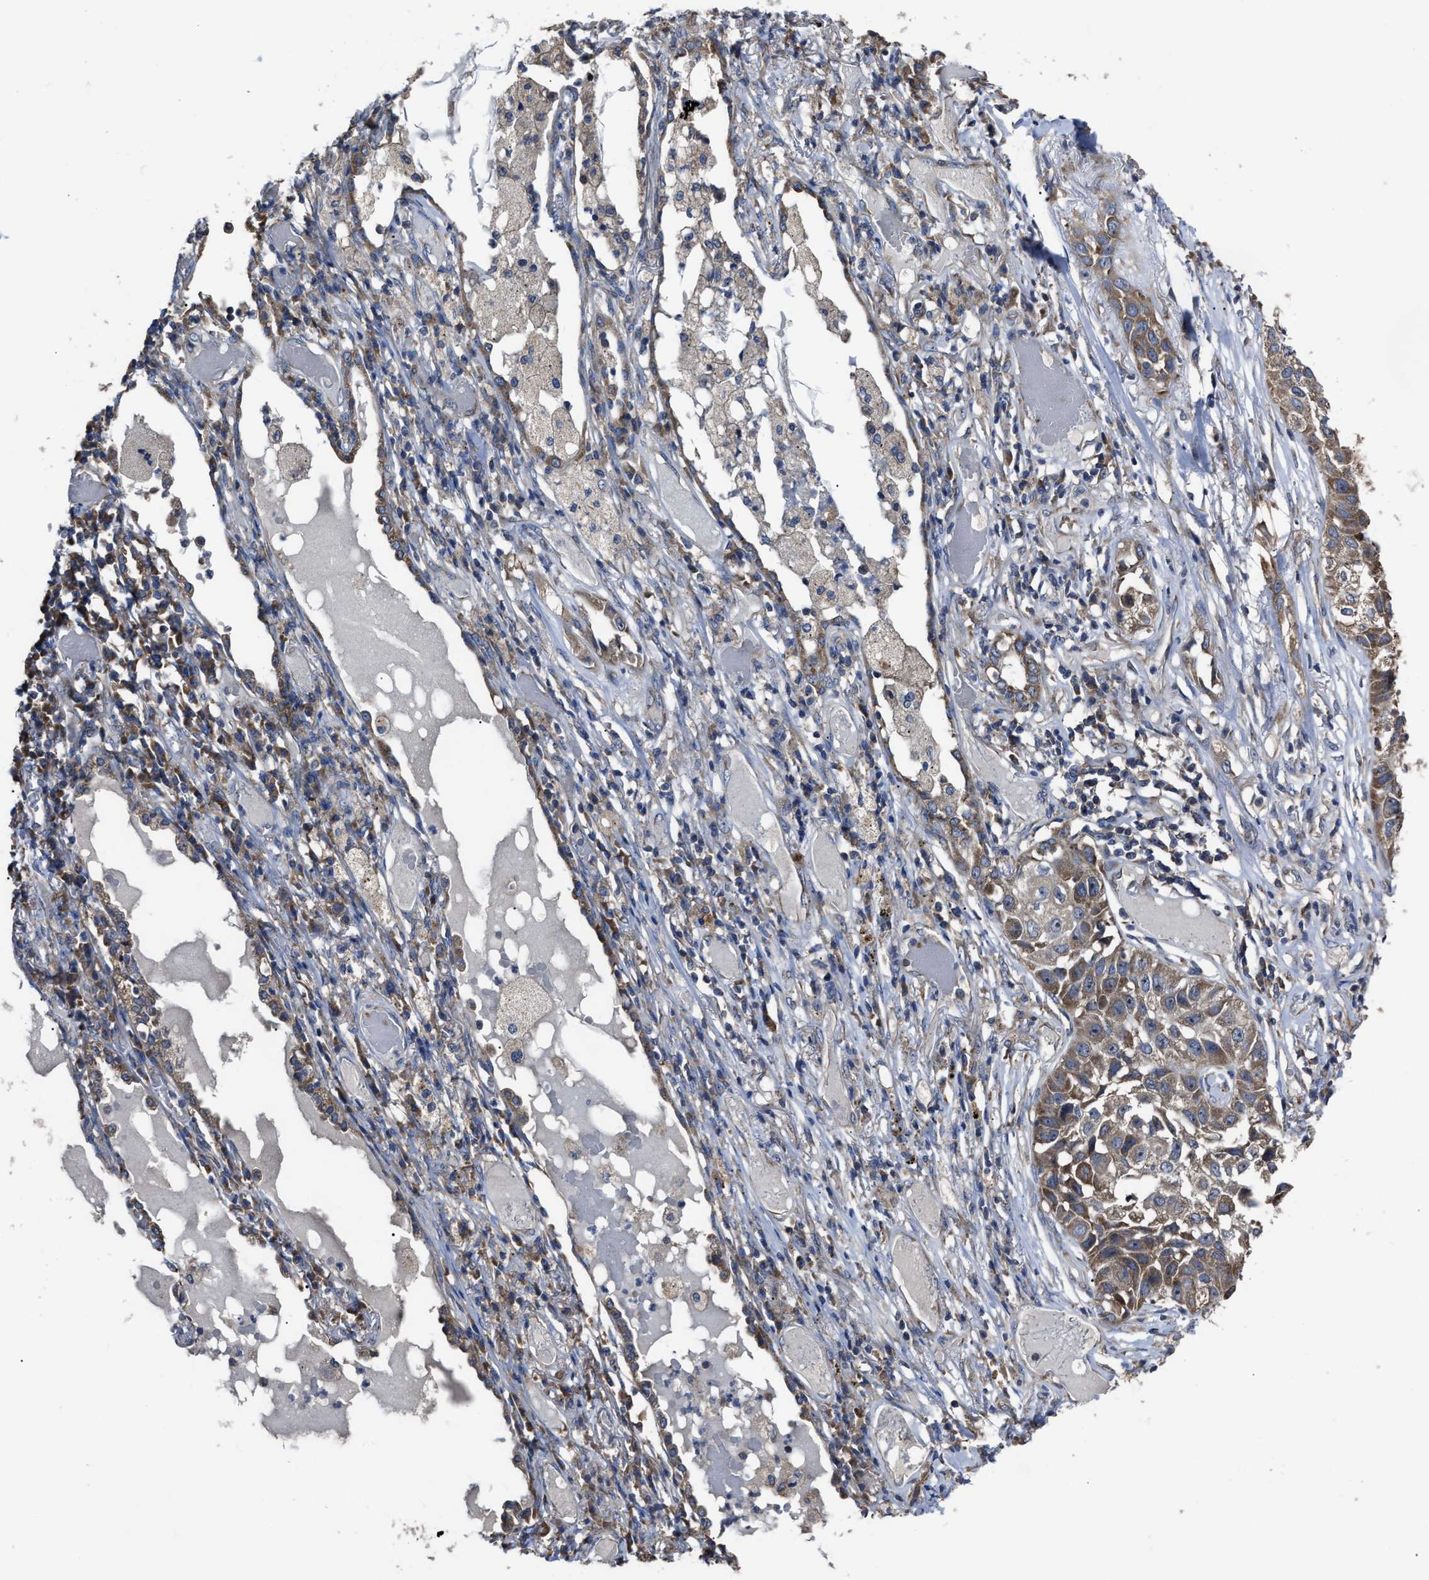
{"staining": {"intensity": "moderate", "quantity": "25%-75%", "location": "cytoplasmic/membranous"}, "tissue": "lung cancer", "cell_type": "Tumor cells", "image_type": "cancer", "snomed": [{"axis": "morphology", "description": "Squamous cell carcinoma, NOS"}, {"axis": "topography", "description": "Lung"}], "caption": "Immunohistochemical staining of human squamous cell carcinoma (lung) exhibits medium levels of moderate cytoplasmic/membranous expression in about 25%-75% of tumor cells. The protein of interest is shown in brown color, while the nuclei are stained blue.", "gene": "UPF1", "patient": {"sex": "male", "age": 71}}